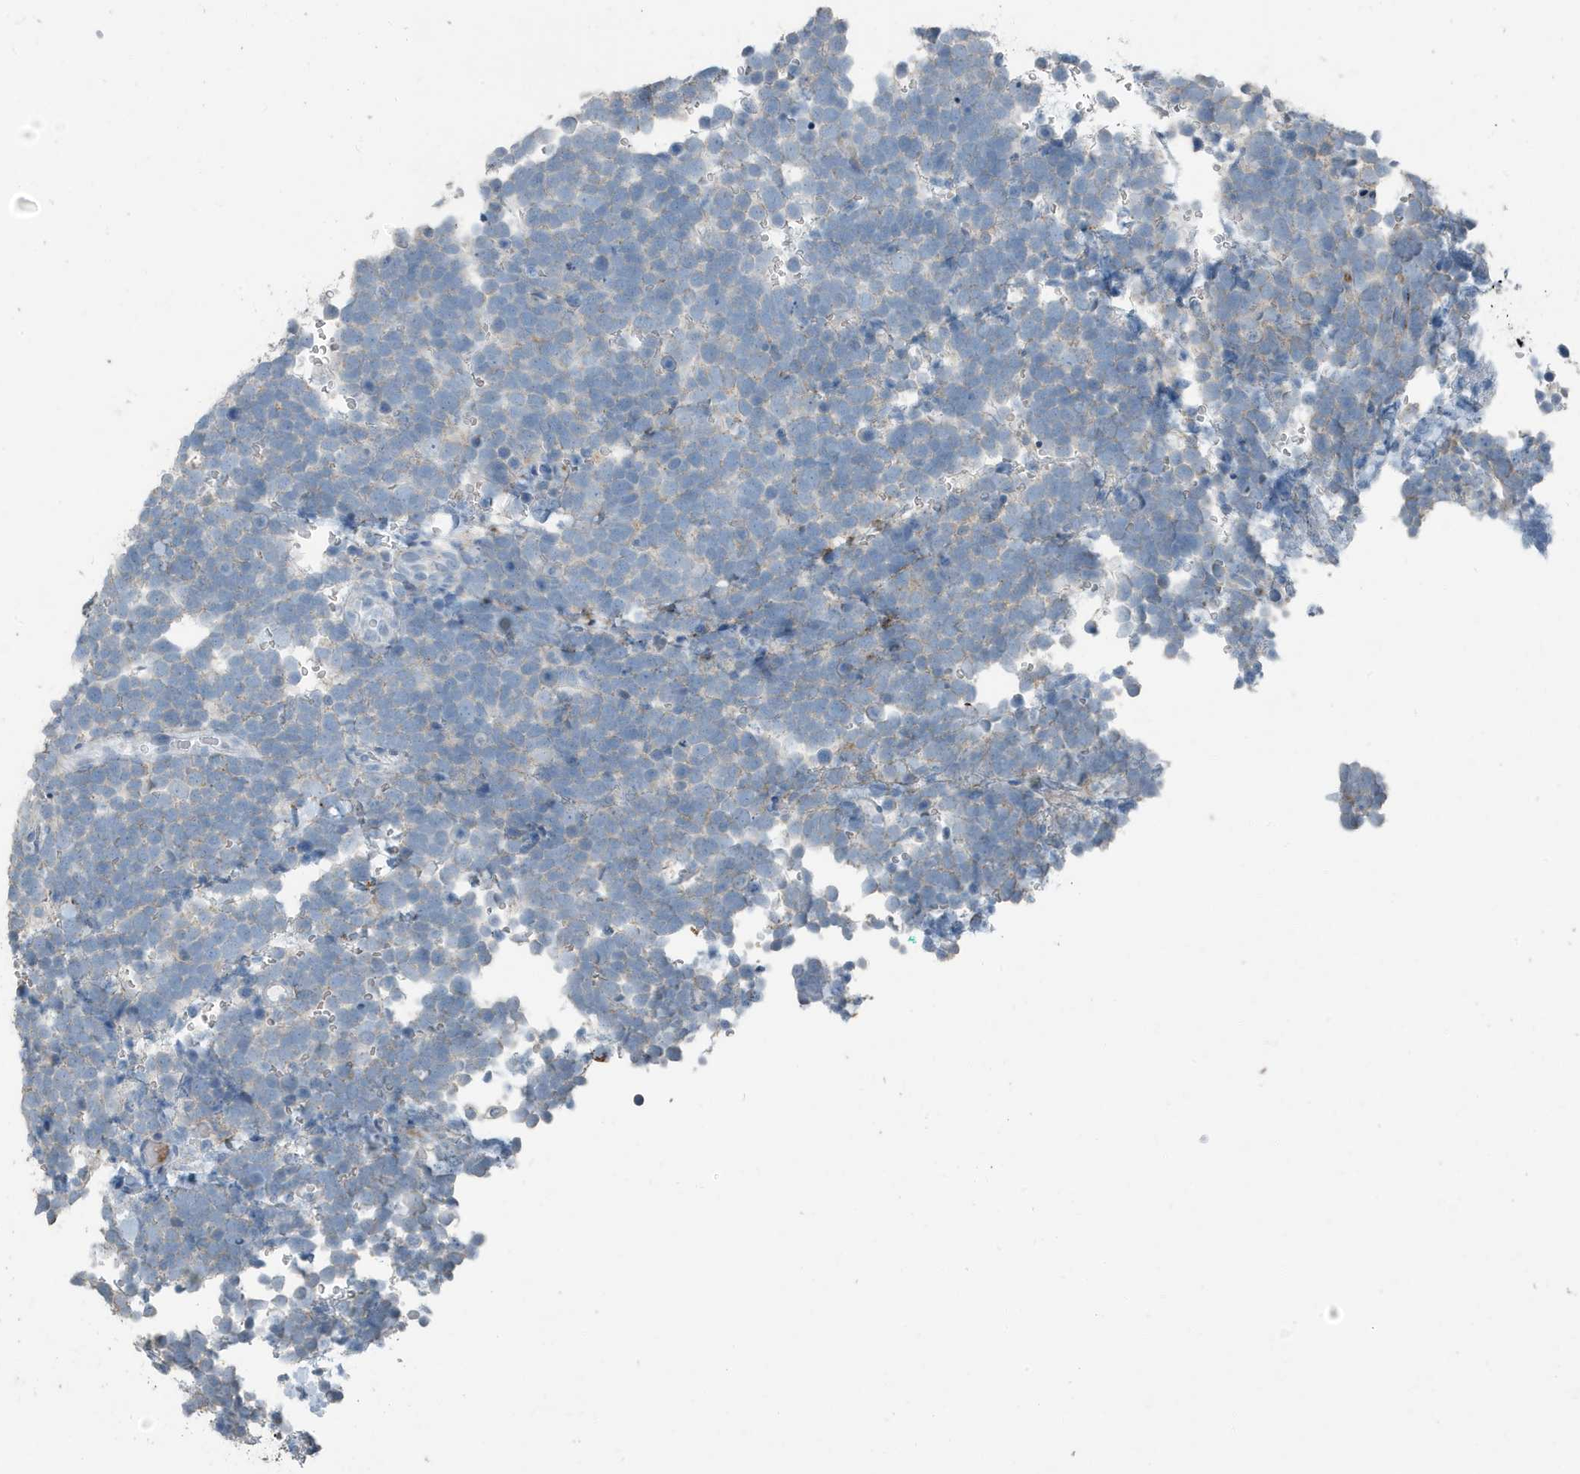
{"staining": {"intensity": "negative", "quantity": "none", "location": "none"}, "tissue": "urothelial cancer", "cell_type": "Tumor cells", "image_type": "cancer", "snomed": [{"axis": "morphology", "description": "Urothelial carcinoma, High grade"}, {"axis": "topography", "description": "Urinary bladder"}], "caption": "Protein analysis of urothelial cancer displays no significant expression in tumor cells.", "gene": "FAM162A", "patient": {"sex": "female", "age": 82}}